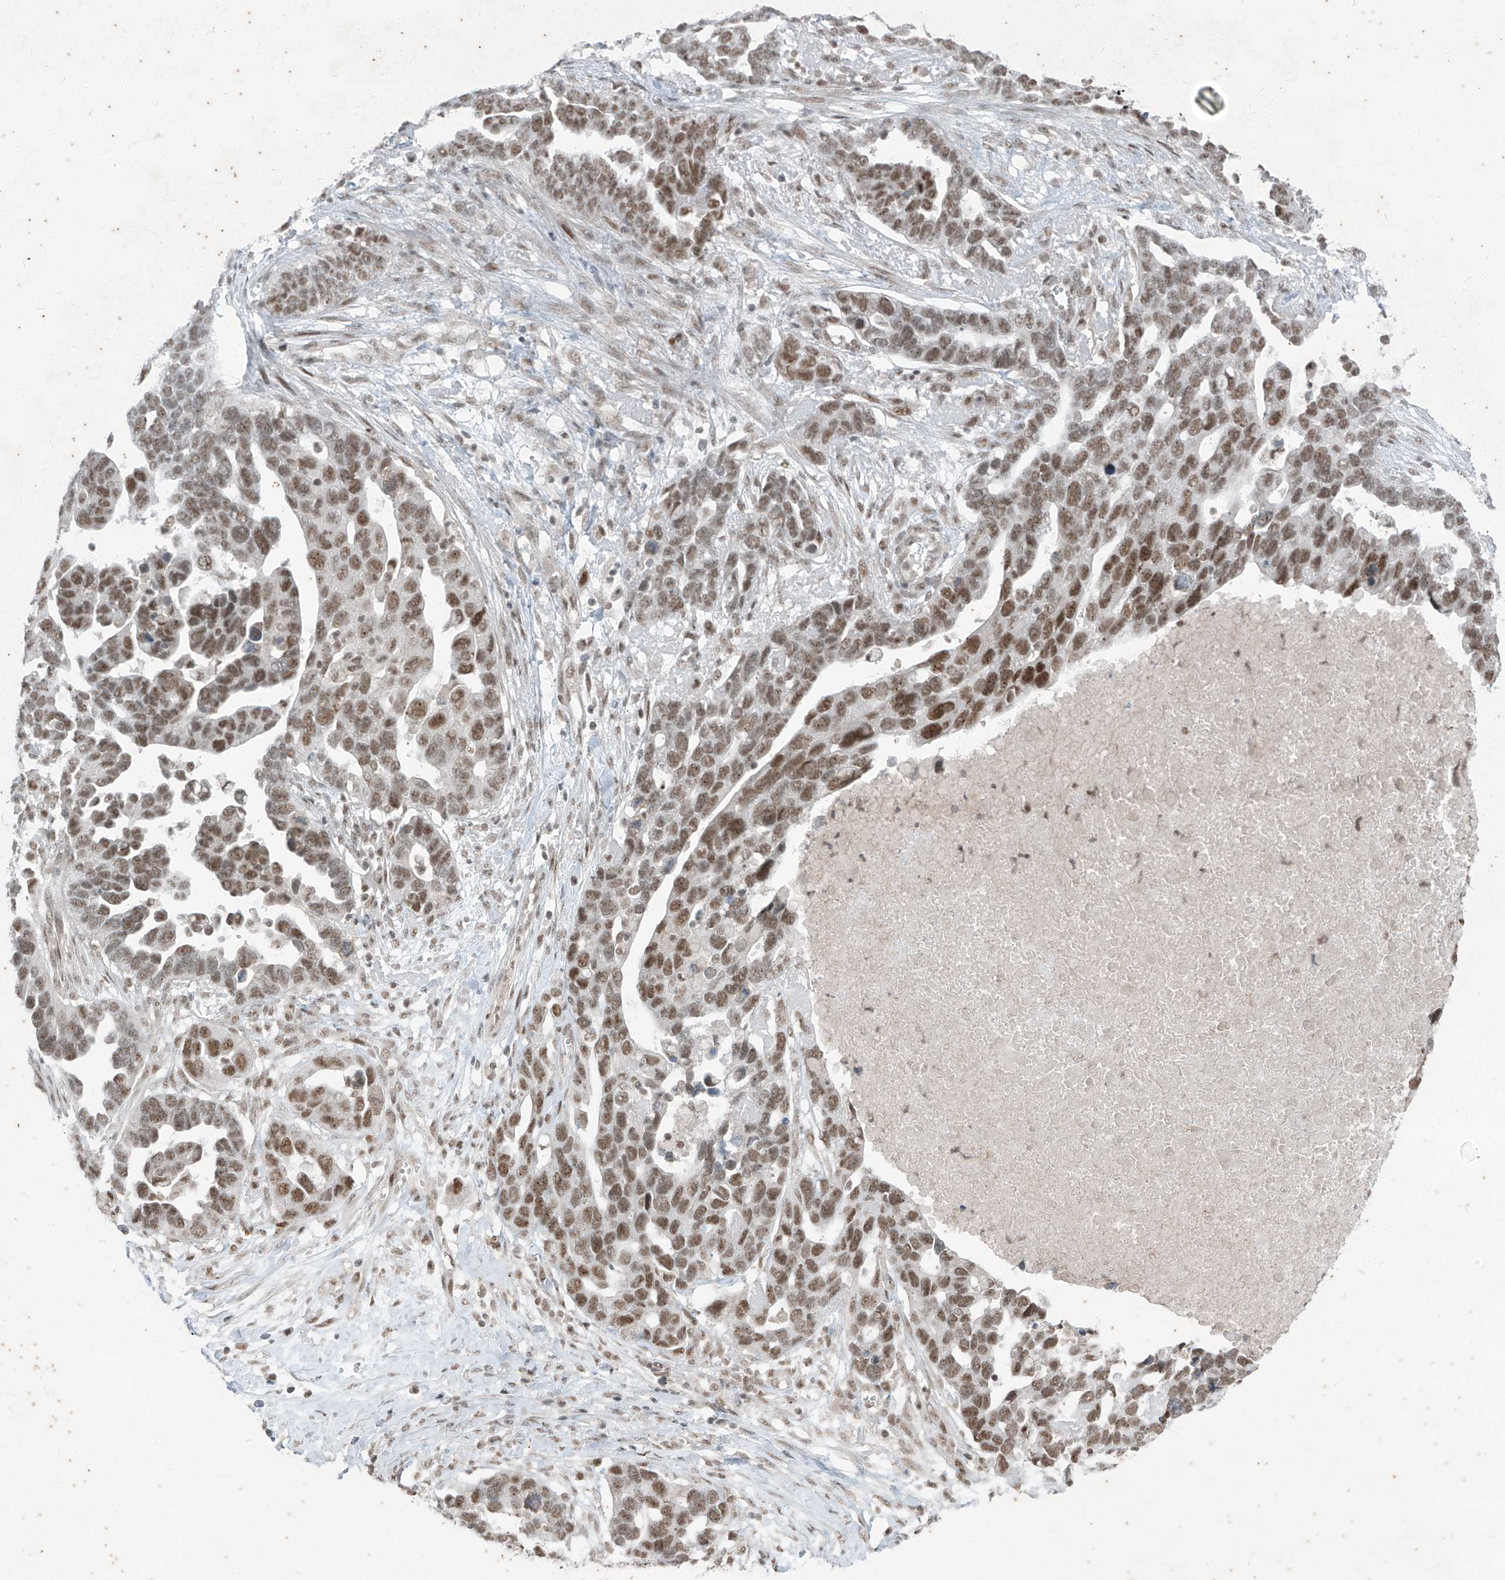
{"staining": {"intensity": "moderate", "quantity": ">75%", "location": "nuclear"}, "tissue": "ovarian cancer", "cell_type": "Tumor cells", "image_type": "cancer", "snomed": [{"axis": "morphology", "description": "Cystadenocarcinoma, serous, NOS"}, {"axis": "topography", "description": "Ovary"}], "caption": "A high-resolution histopathology image shows immunohistochemistry staining of ovarian cancer (serous cystadenocarcinoma), which displays moderate nuclear positivity in approximately >75% of tumor cells. Nuclei are stained in blue.", "gene": "ZNF354B", "patient": {"sex": "female", "age": 54}}